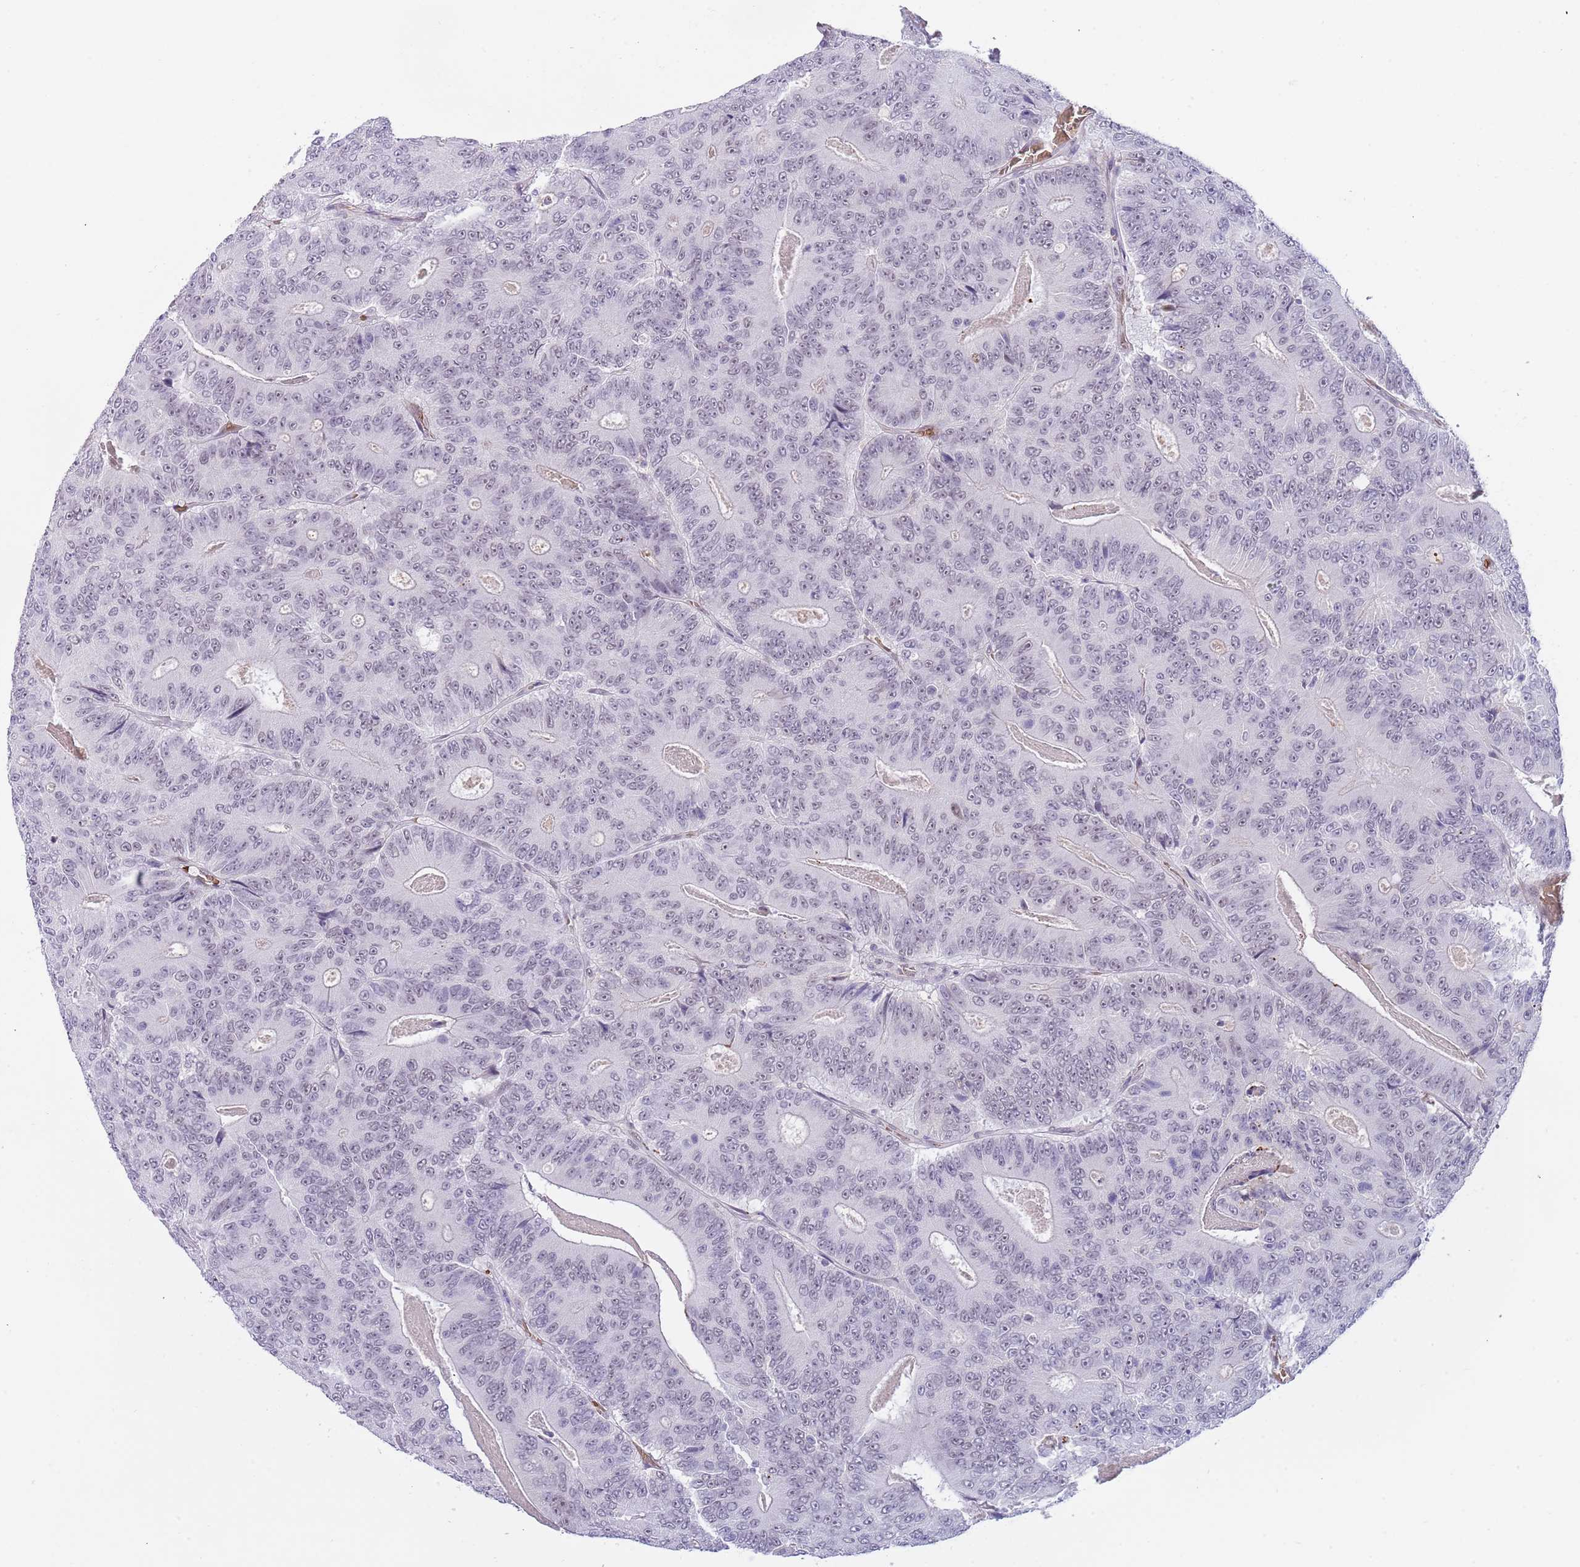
{"staining": {"intensity": "weak", "quantity": "25%-75%", "location": "nuclear"}, "tissue": "colorectal cancer", "cell_type": "Tumor cells", "image_type": "cancer", "snomed": [{"axis": "morphology", "description": "Adenocarcinoma, NOS"}, {"axis": "topography", "description": "Colon"}], "caption": "Immunohistochemistry of human colorectal cancer exhibits low levels of weak nuclear positivity in approximately 25%-75% of tumor cells.", "gene": "LYPD6B", "patient": {"sex": "male", "age": 83}}